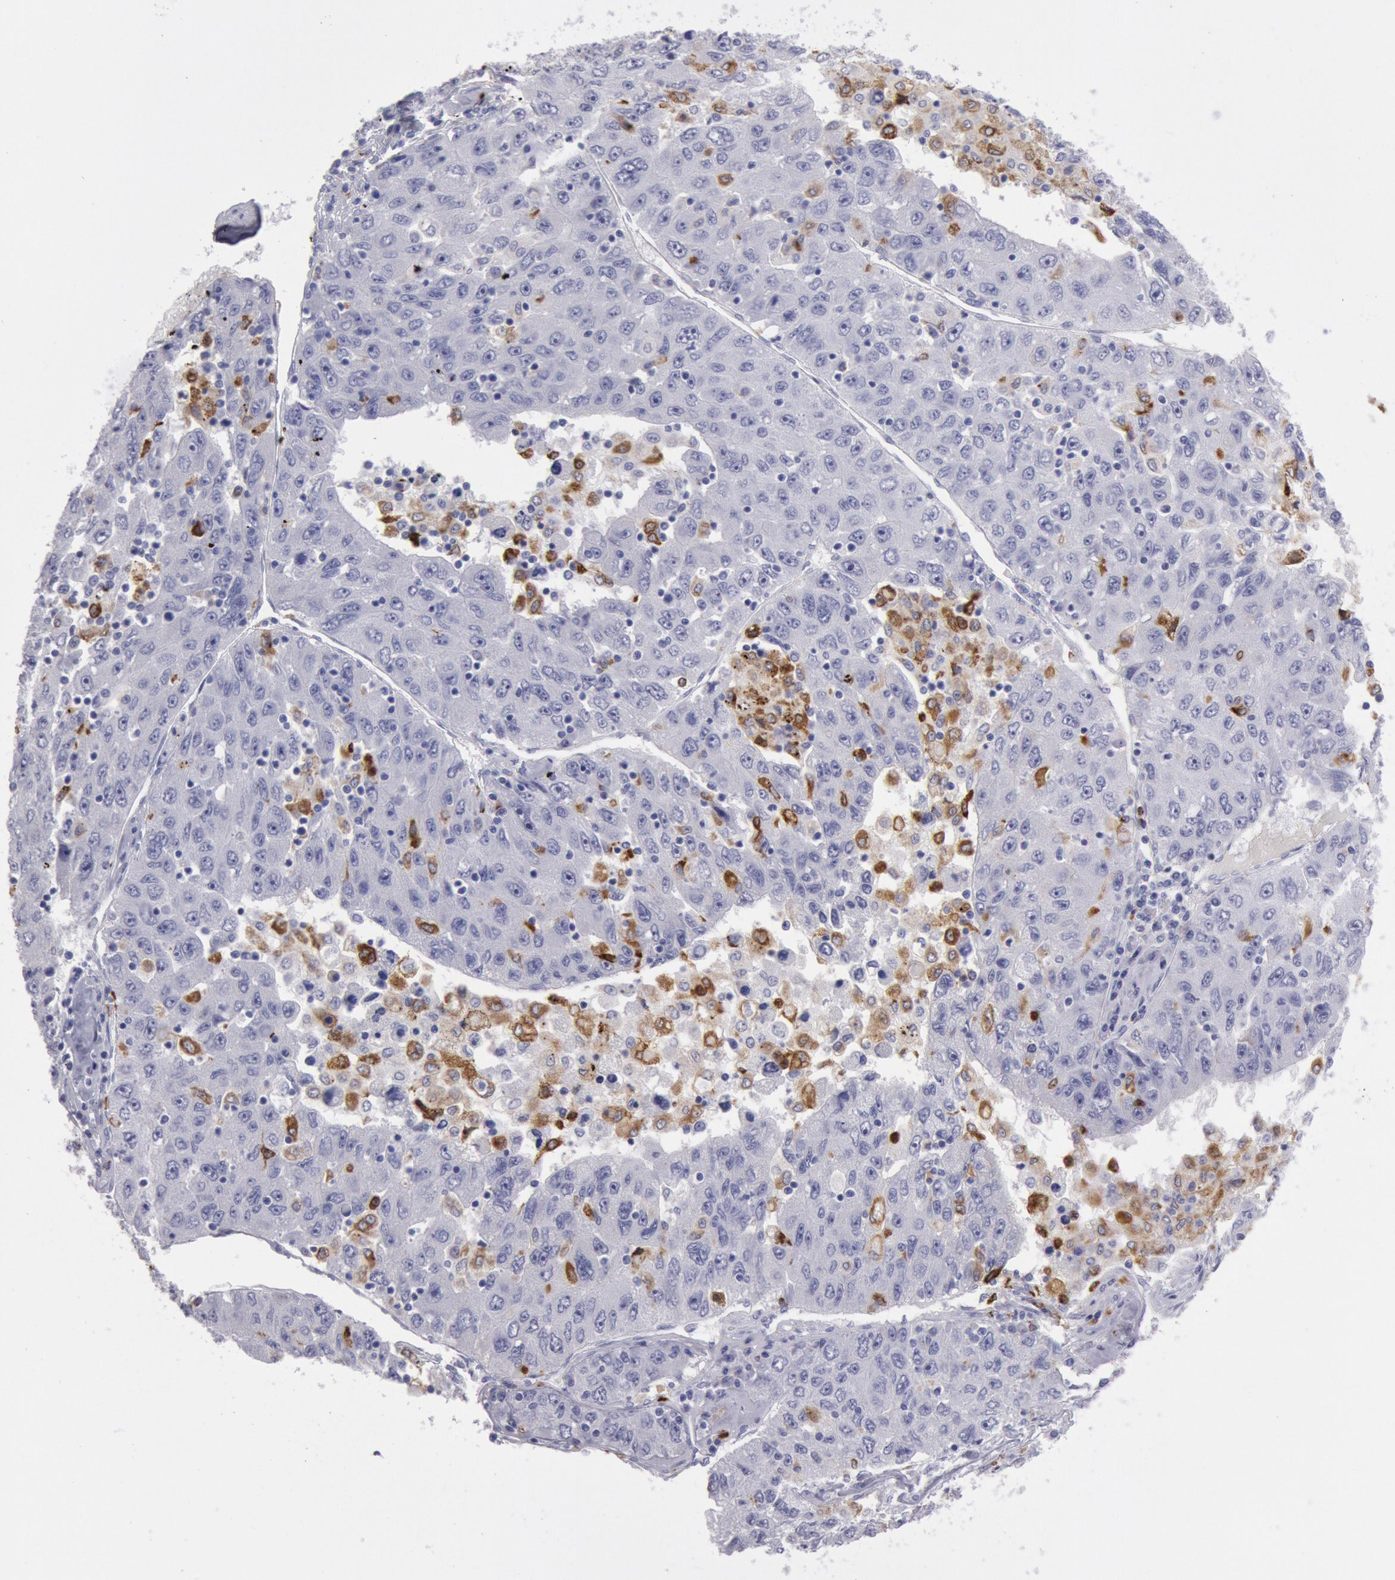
{"staining": {"intensity": "negative", "quantity": "none", "location": "none"}, "tissue": "liver cancer", "cell_type": "Tumor cells", "image_type": "cancer", "snomed": [{"axis": "morphology", "description": "Carcinoma, Hepatocellular, NOS"}, {"axis": "topography", "description": "Liver"}], "caption": "IHC micrograph of human liver cancer (hepatocellular carcinoma) stained for a protein (brown), which shows no positivity in tumor cells. Brightfield microscopy of immunohistochemistry (IHC) stained with DAB (3,3'-diaminobenzidine) (brown) and hematoxylin (blue), captured at high magnification.", "gene": "FCN1", "patient": {"sex": "male", "age": 49}}